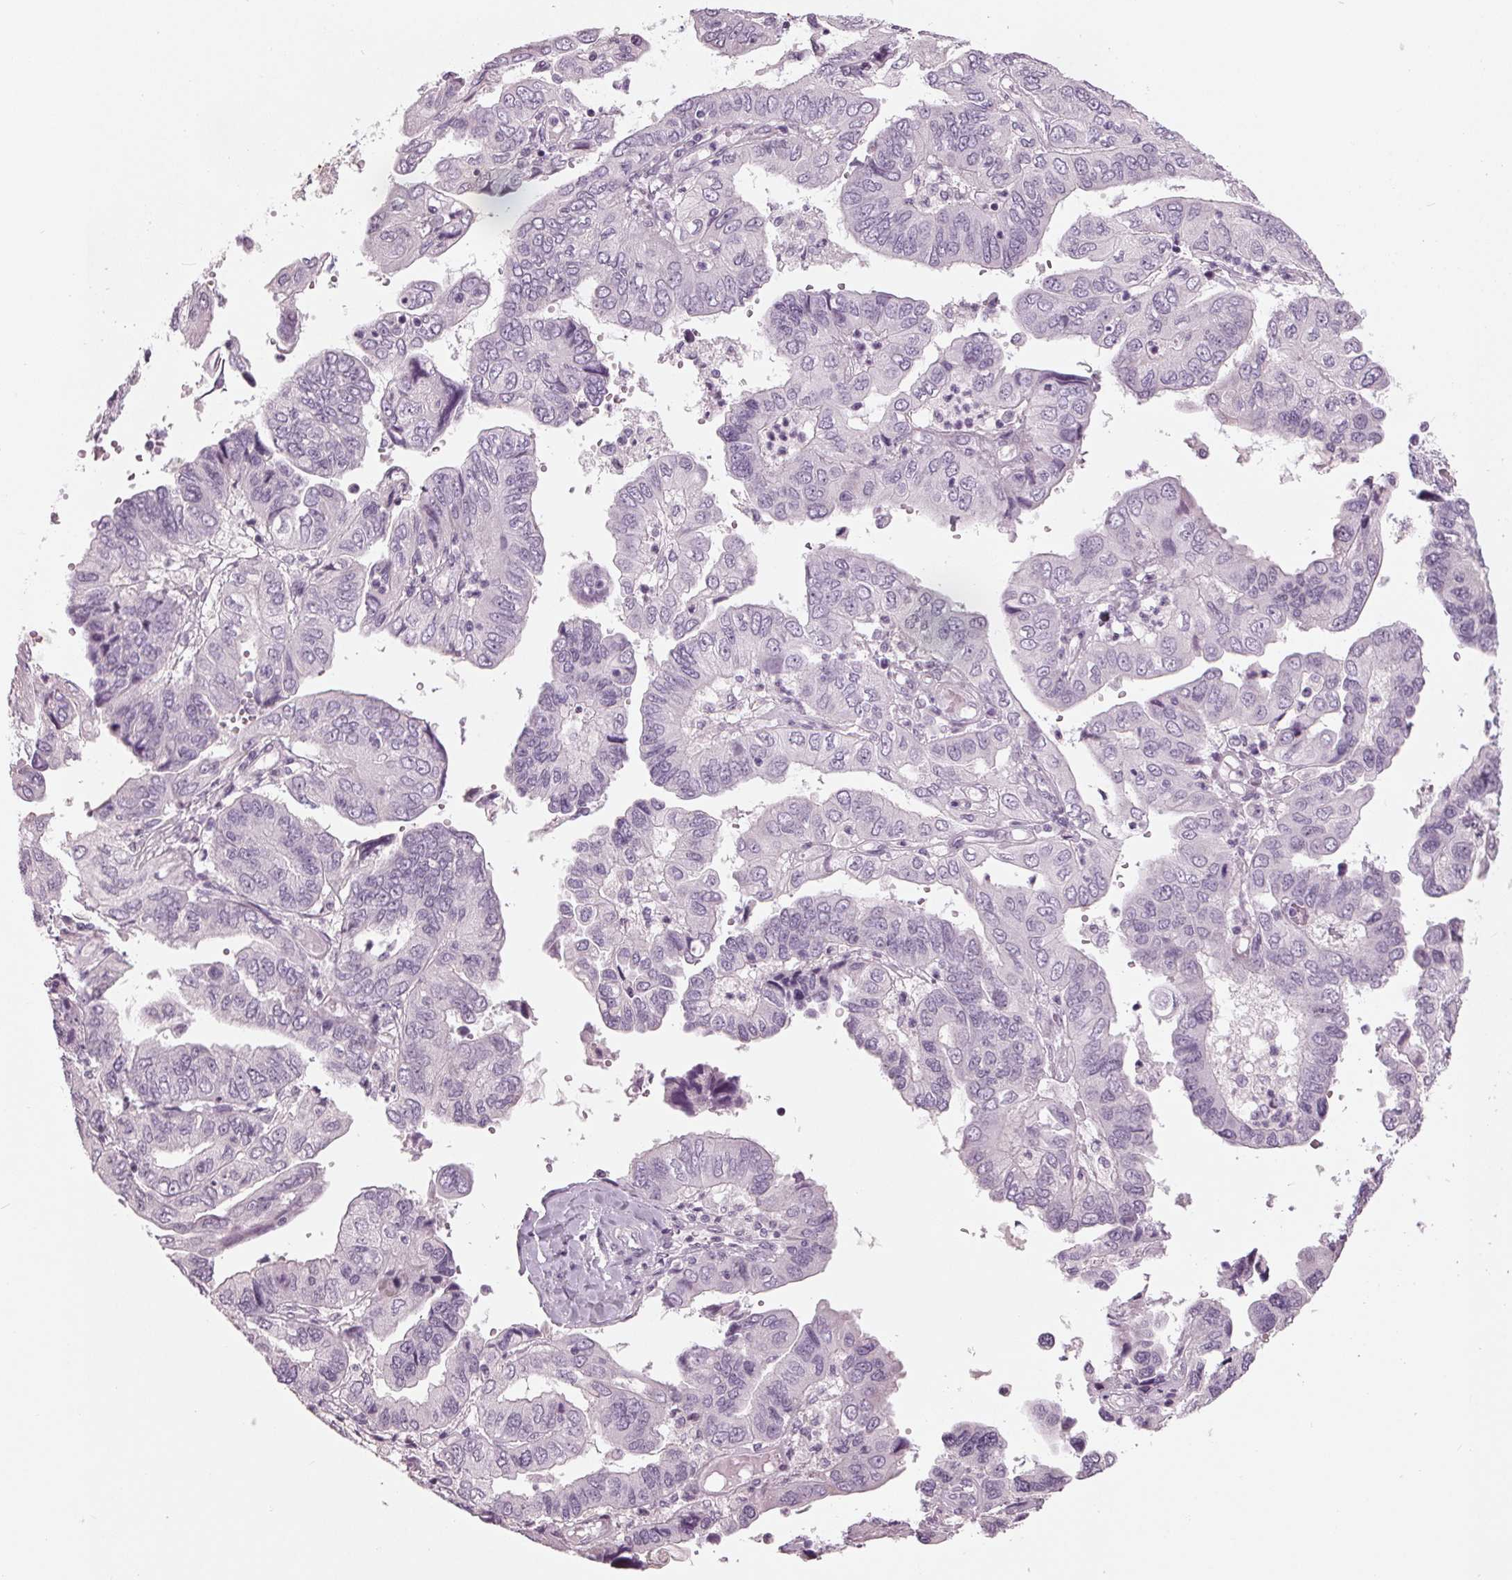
{"staining": {"intensity": "negative", "quantity": "none", "location": "none"}, "tissue": "ovarian cancer", "cell_type": "Tumor cells", "image_type": "cancer", "snomed": [{"axis": "morphology", "description": "Cystadenocarcinoma, serous, NOS"}, {"axis": "topography", "description": "Ovary"}], "caption": "Image shows no protein expression in tumor cells of ovarian cancer tissue.", "gene": "TNNC2", "patient": {"sex": "female", "age": 79}}